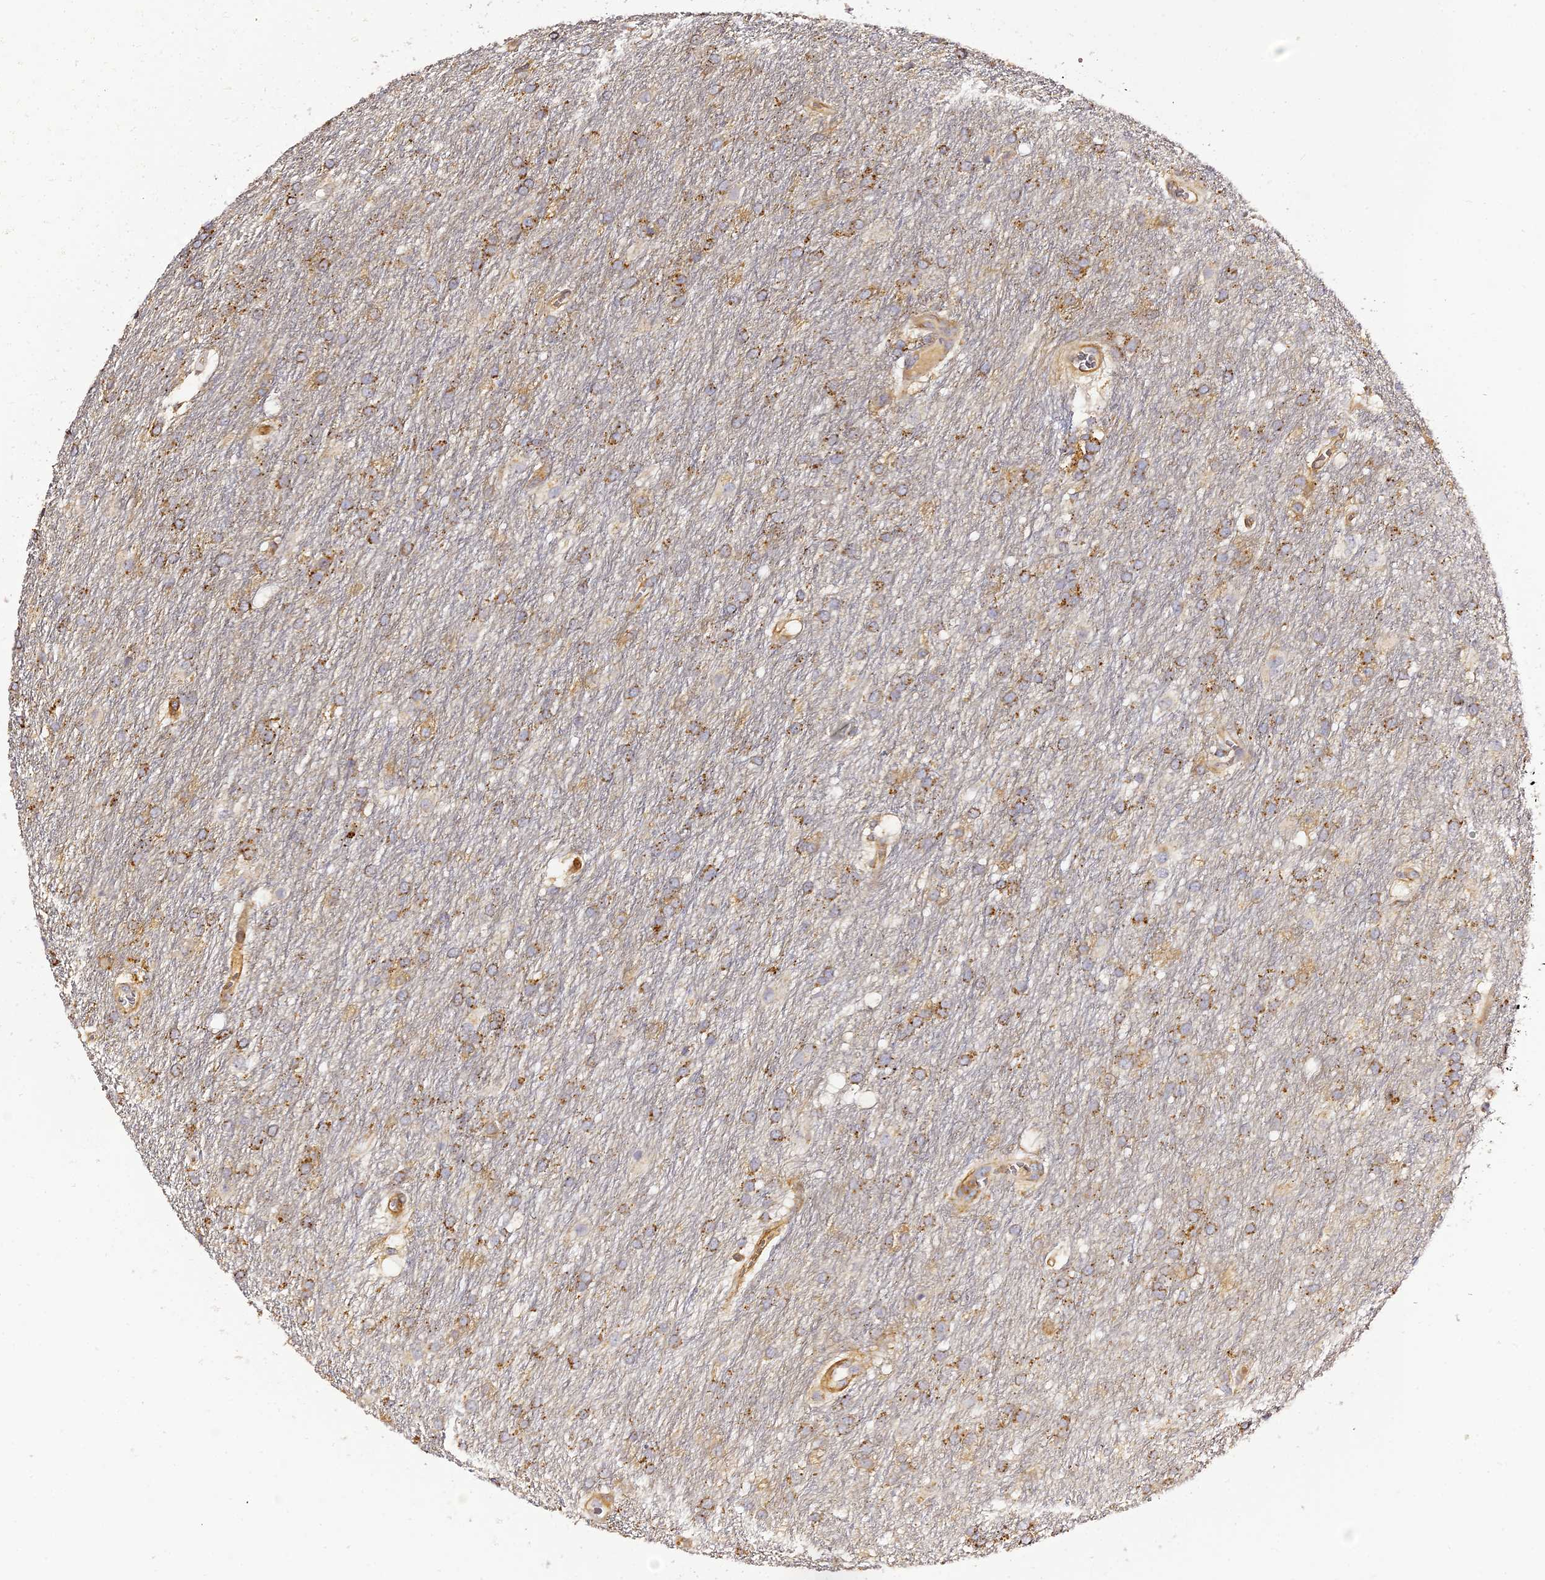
{"staining": {"intensity": "moderate", "quantity": ">75%", "location": "cytoplasmic/membranous"}, "tissue": "glioma", "cell_type": "Tumor cells", "image_type": "cancer", "snomed": [{"axis": "morphology", "description": "Glioma, malignant, Low grade"}, {"axis": "topography", "description": "Brain"}], "caption": "Human low-grade glioma (malignant) stained for a protein (brown) shows moderate cytoplasmic/membranous positive expression in about >75% of tumor cells.", "gene": "TRPV2", "patient": {"sex": "male", "age": 66}}